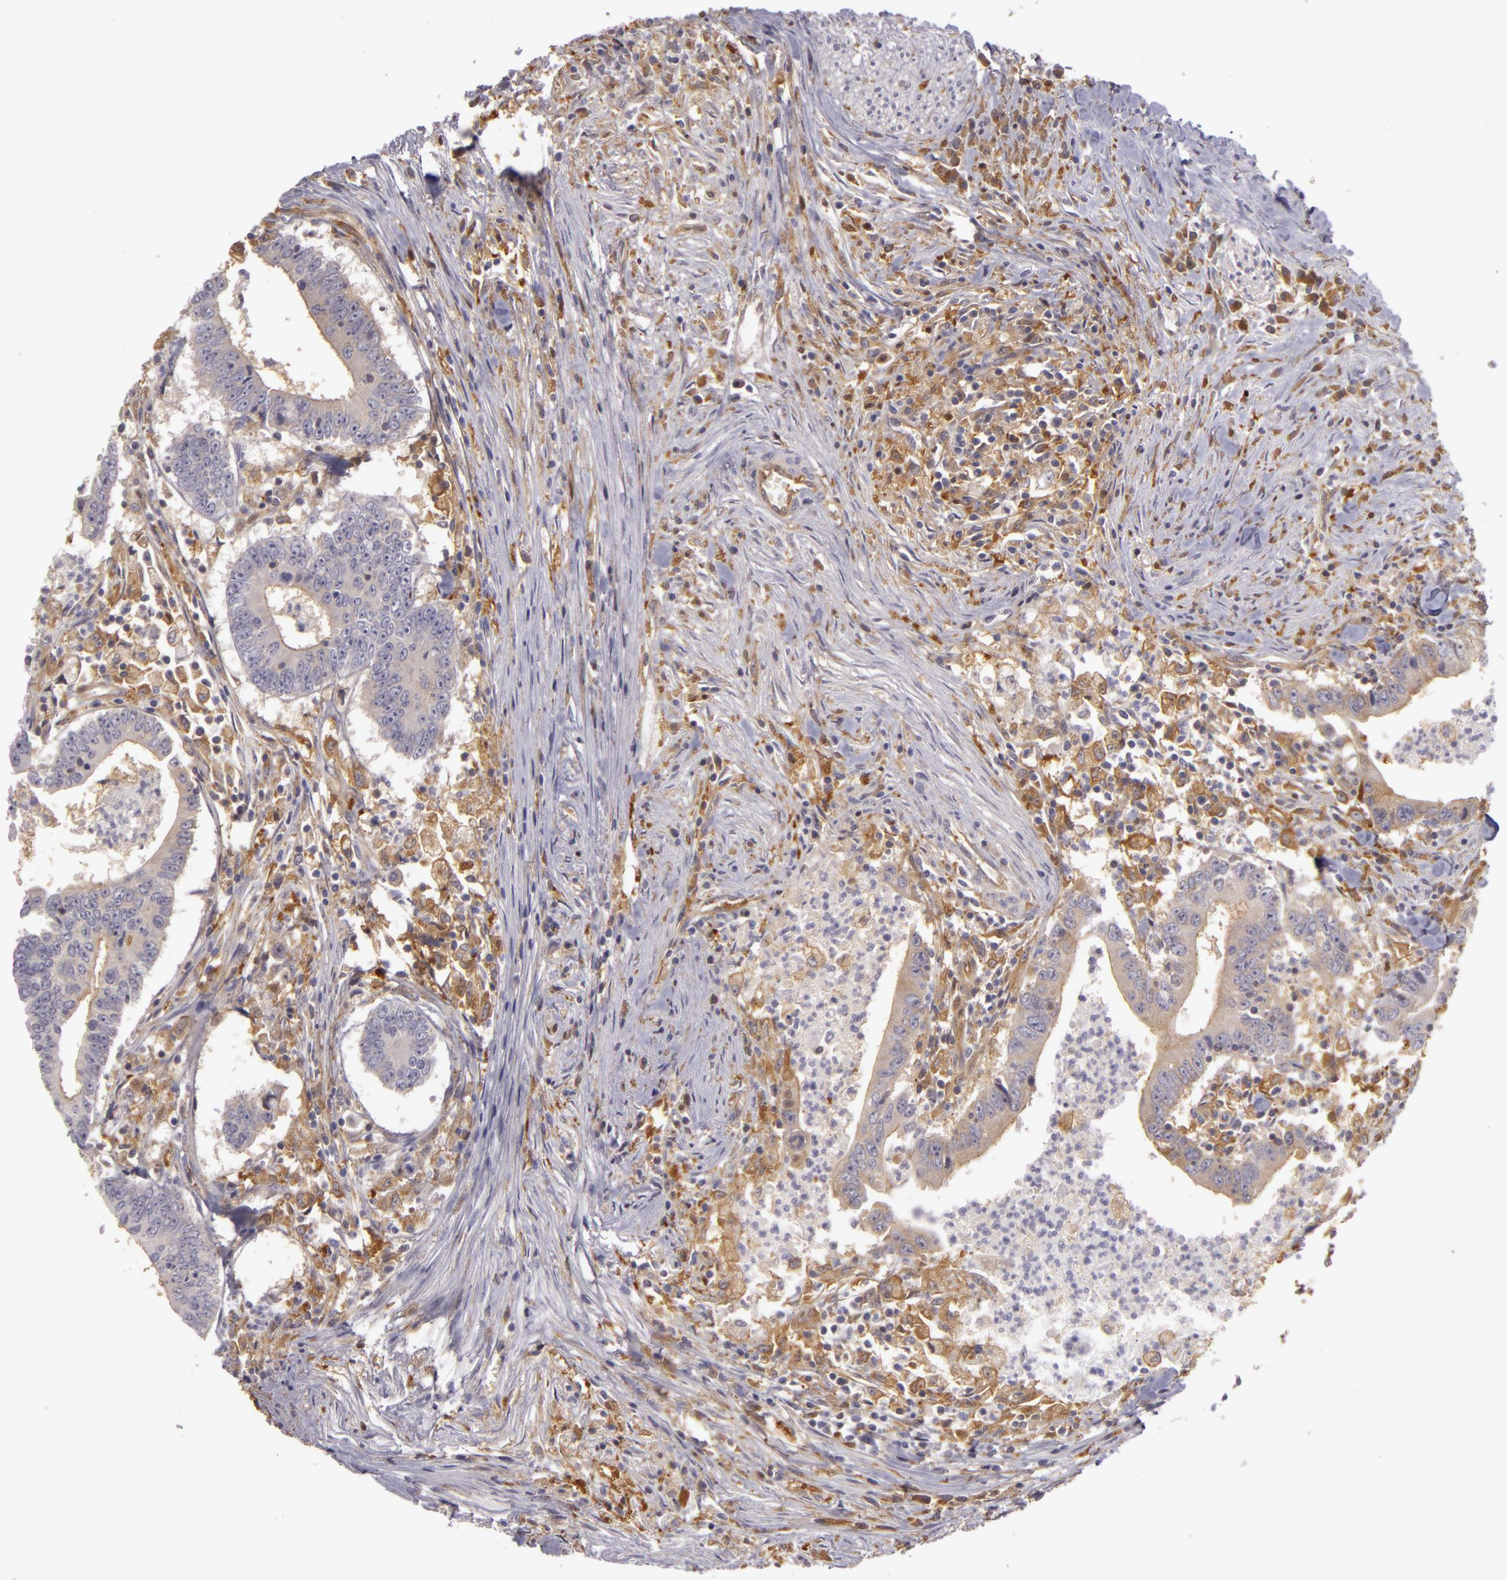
{"staining": {"intensity": "weak", "quantity": ">75%", "location": "cytoplasmic/membranous"}, "tissue": "colorectal cancer", "cell_type": "Tumor cells", "image_type": "cancer", "snomed": [{"axis": "morphology", "description": "Adenocarcinoma, NOS"}, {"axis": "topography", "description": "Colon"}], "caption": "DAB immunohistochemical staining of human colorectal adenocarcinoma demonstrates weak cytoplasmic/membranous protein staining in approximately >75% of tumor cells.", "gene": "ZNF229", "patient": {"sex": "male", "age": 55}}